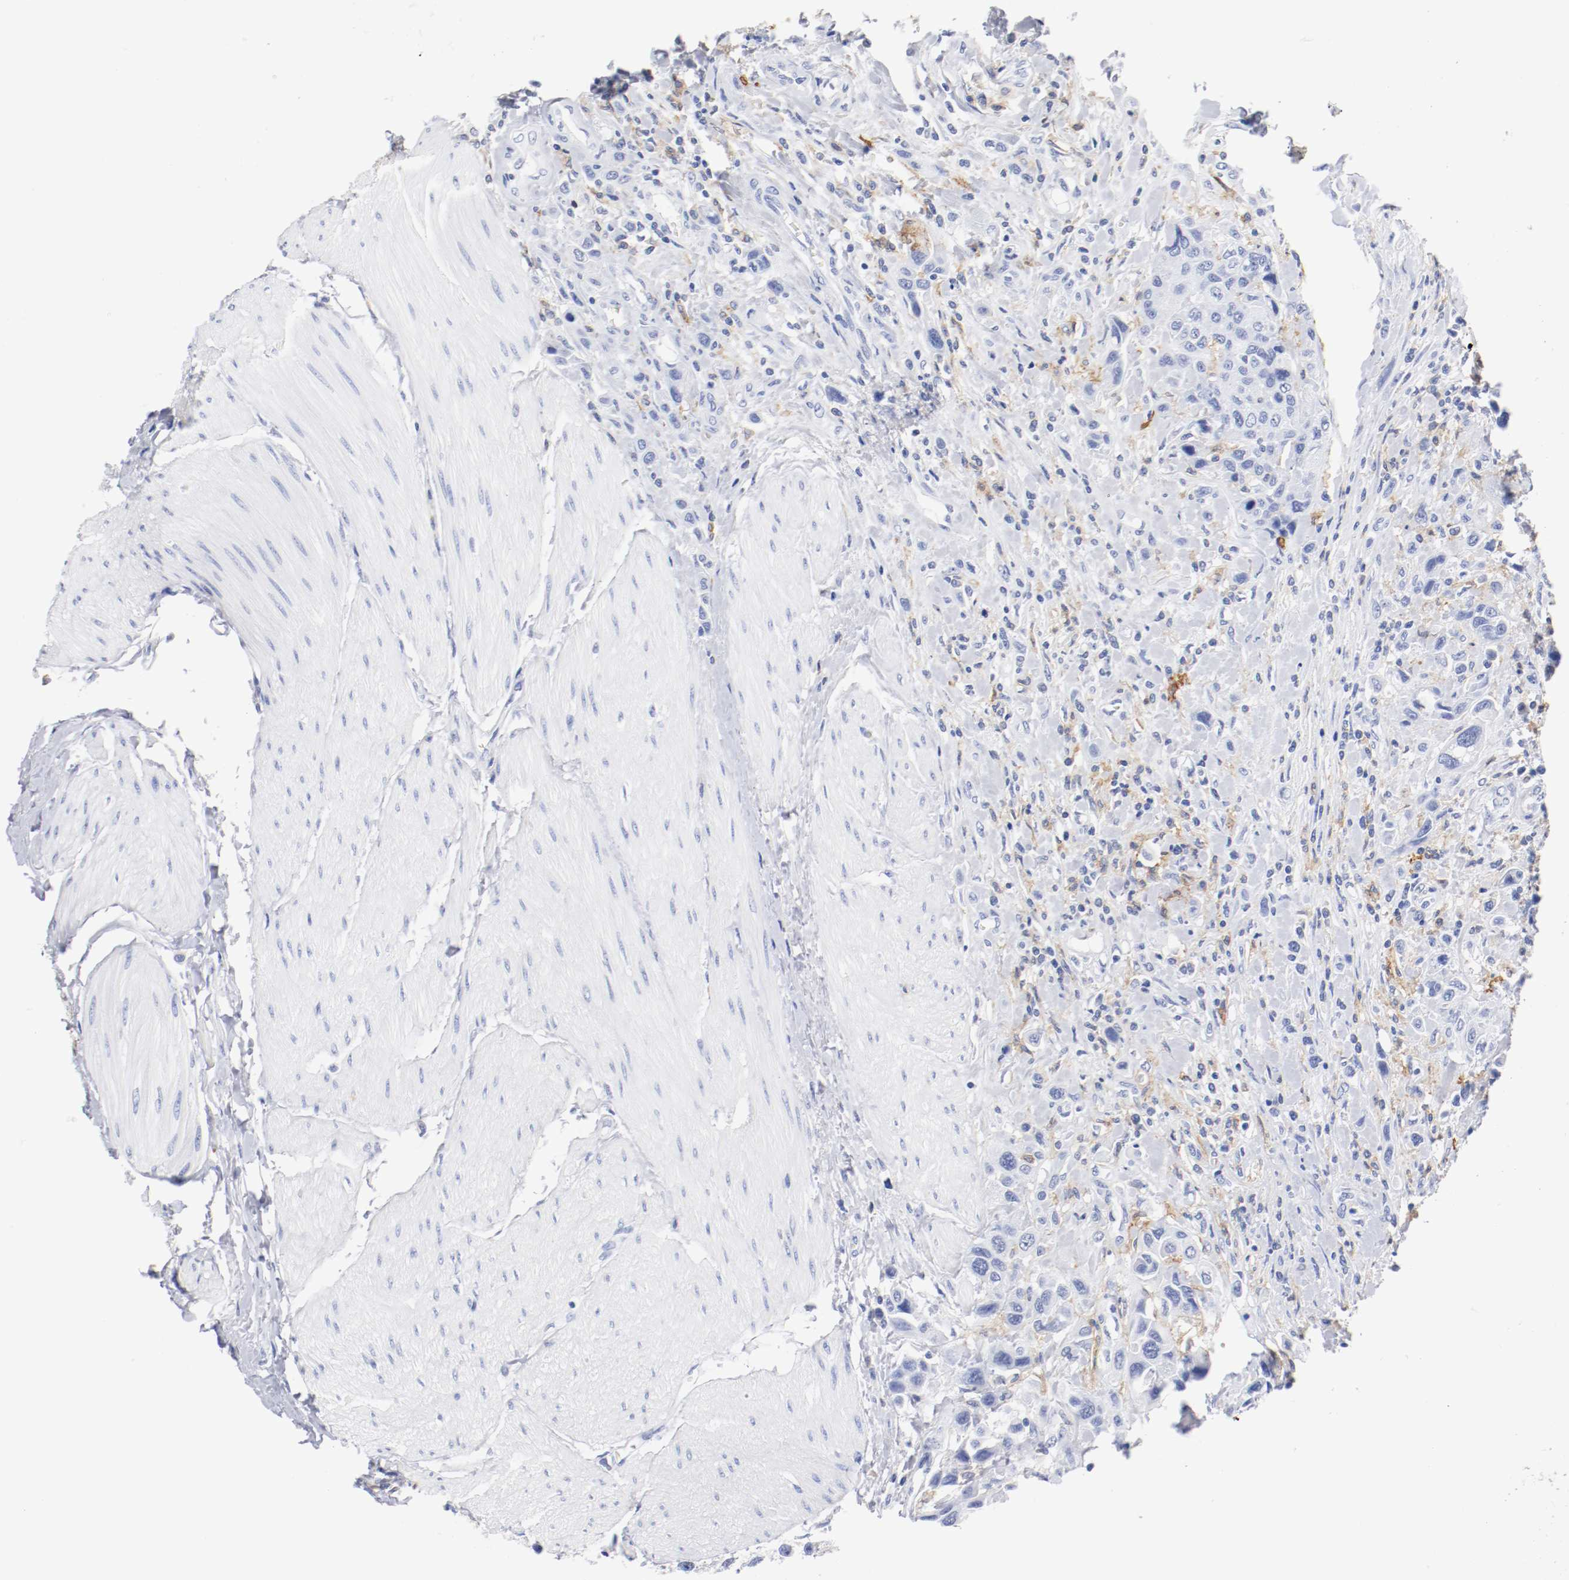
{"staining": {"intensity": "negative", "quantity": "none", "location": "none"}, "tissue": "urothelial cancer", "cell_type": "Tumor cells", "image_type": "cancer", "snomed": [{"axis": "morphology", "description": "Urothelial carcinoma, High grade"}, {"axis": "topography", "description": "Urinary bladder"}], "caption": "Protein analysis of urothelial cancer exhibits no significant expression in tumor cells. (DAB (3,3'-diaminobenzidine) IHC visualized using brightfield microscopy, high magnification).", "gene": "ITGAX", "patient": {"sex": "male", "age": 50}}